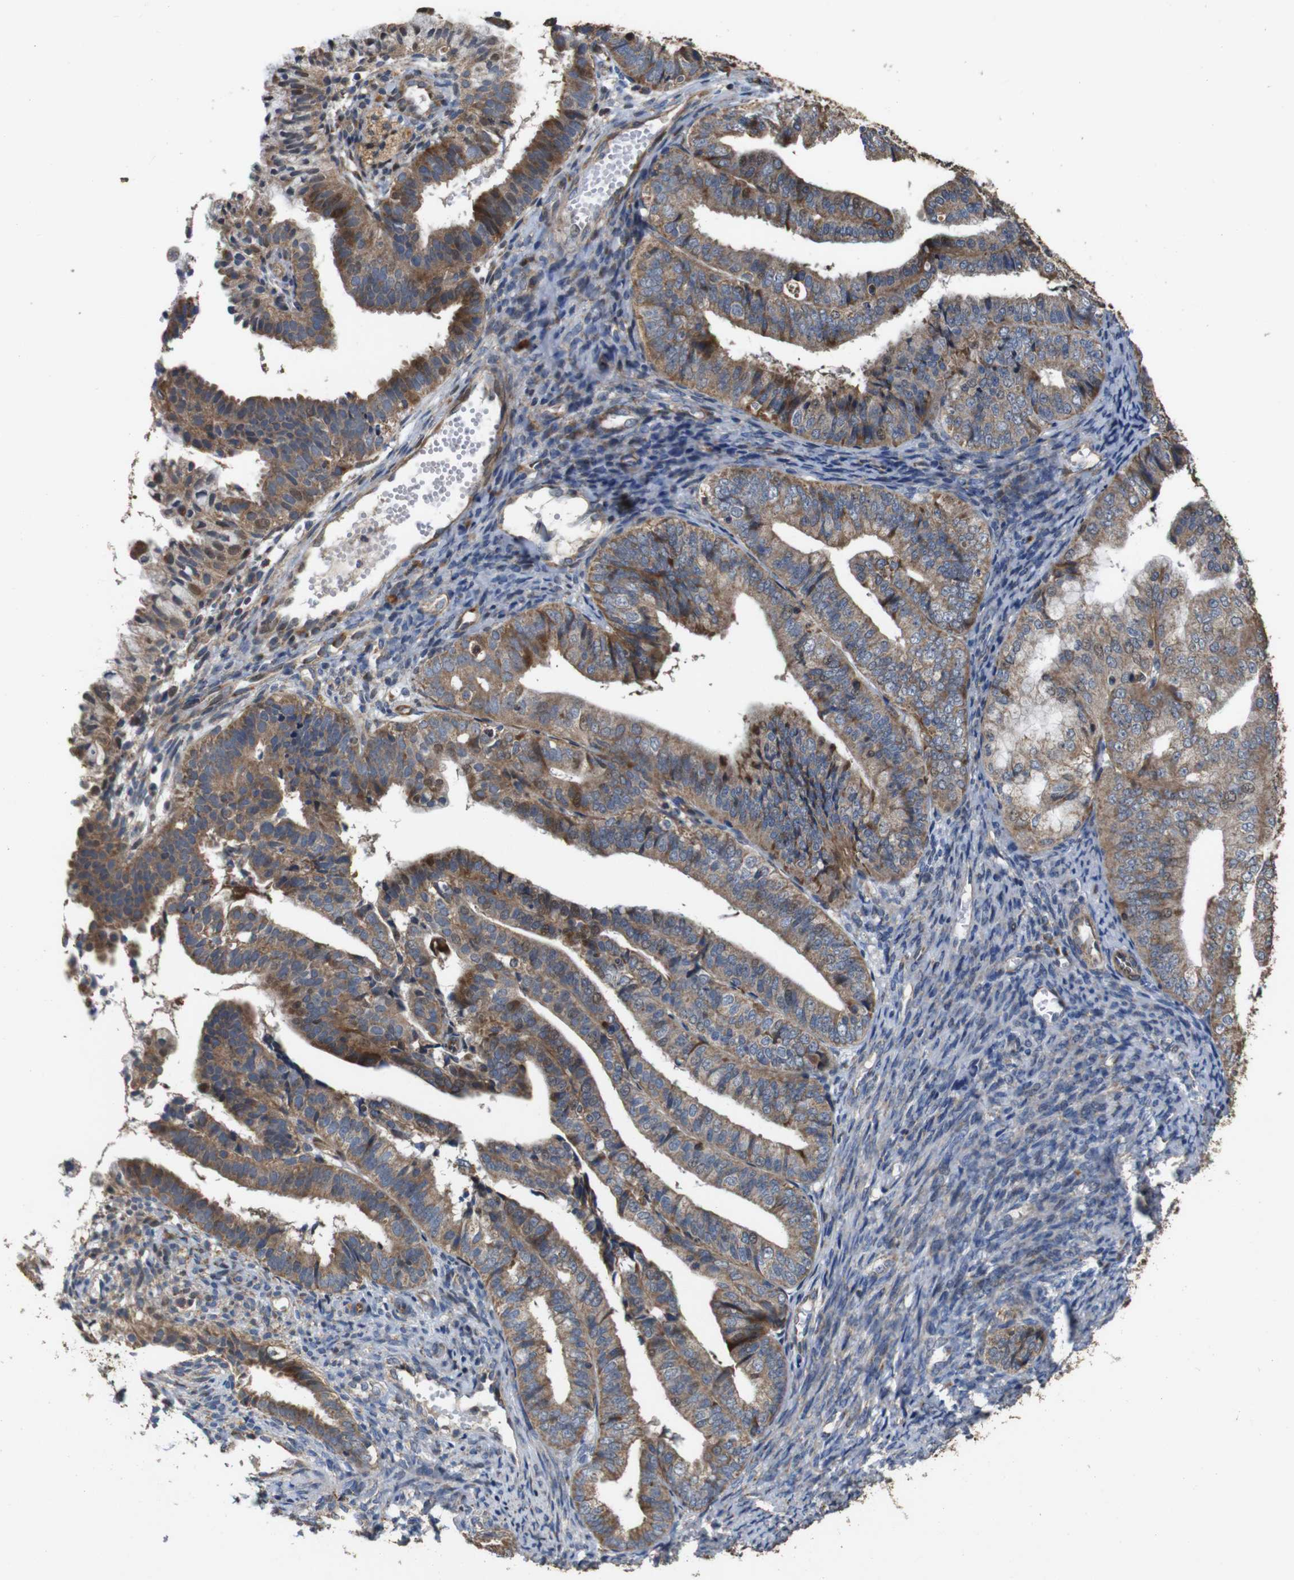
{"staining": {"intensity": "moderate", "quantity": "25%-75%", "location": "cytoplasmic/membranous,nuclear"}, "tissue": "endometrial cancer", "cell_type": "Tumor cells", "image_type": "cancer", "snomed": [{"axis": "morphology", "description": "Adenocarcinoma, NOS"}, {"axis": "topography", "description": "Endometrium"}], "caption": "The image demonstrates a brown stain indicating the presence of a protein in the cytoplasmic/membranous and nuclear of tumor cells in endometrial cancer.", "gene": "SNN", "patient": {"sex": "female", "age": 63}}